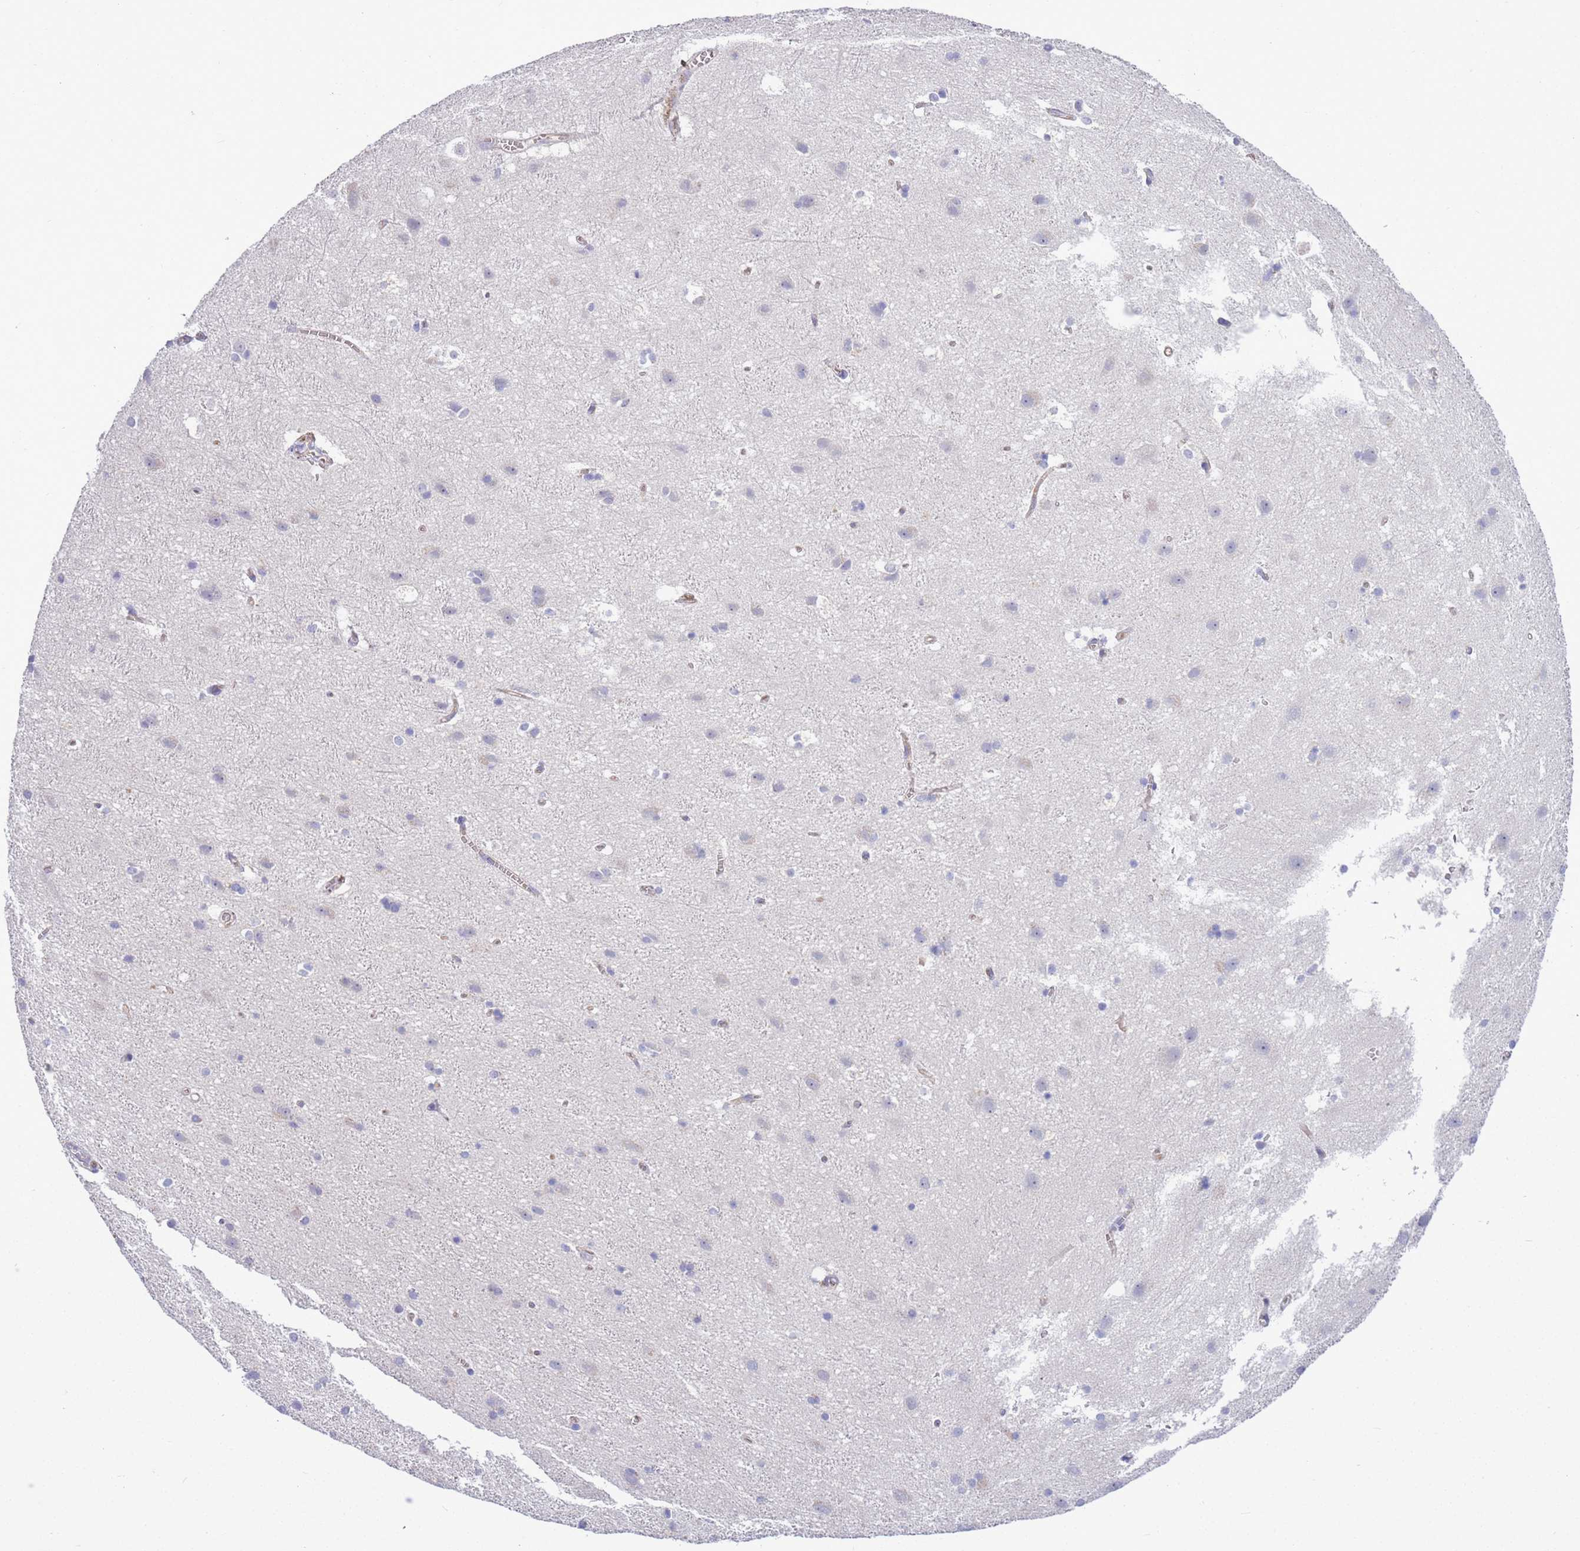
{"staining": {"intensity": "weak", "quantity": ">75%", "location": "cytoplasmic/membranous"}, "tissue": "cerebral cortex", "cell_type": "Endothelial cells", "image_type": "normal", "snomed": [{"axis": "morphology", "description": "Normal tissue, NOS"}, {"axis": "topography", "description": "Cerebral cortex"}], "caption": "The immunohistochemical stain labels weak cytoplasmic/membranous expression in endothelial cells of normal cerebral cortex. Immunohistochemistry stains the protein of interest in brown and the nuclei are stained blue.", "gene": "BRMS1L", "patient": {"sex": "male", "age": 54}}